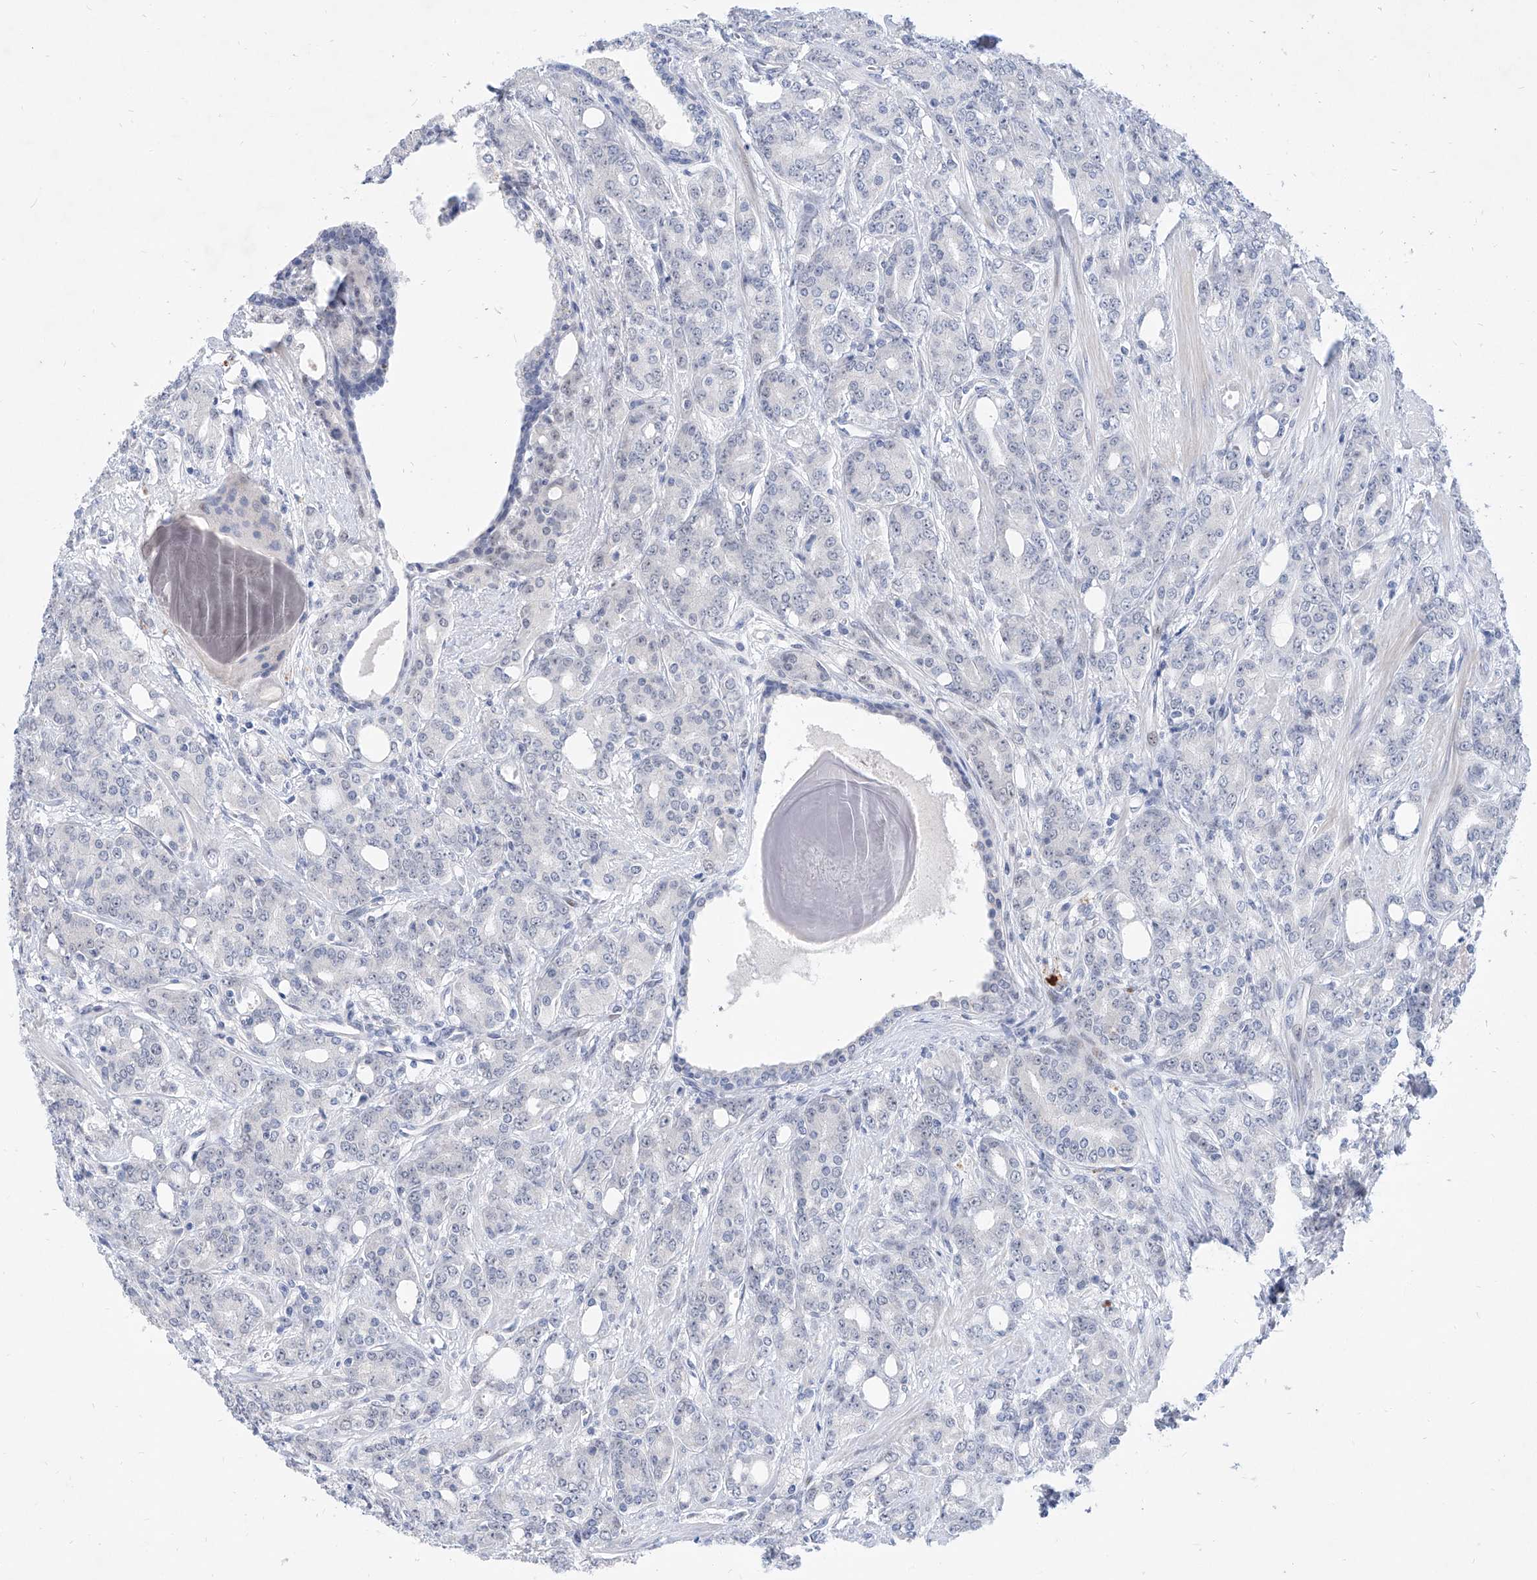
{"staining": {"intensity": "negative", "quantity": "none", "location": "none"}, "tissue": "prostate cancer", "cell_type": "Tumor cells", "image_type": "cancer", "snomed": [{"axis": "morphology", "description": "Adenocarcinoma, High grade"}, {"axis": "topography", "description": "Prostate"}], "caption": "This is a photomicrograph of immunohistochemistry staining of prostate adenocarcinoma (high-grade), which shows no staining in tumor cells.", "gene": "BPTF", "patient": {"sex": "male", "age": 62}}